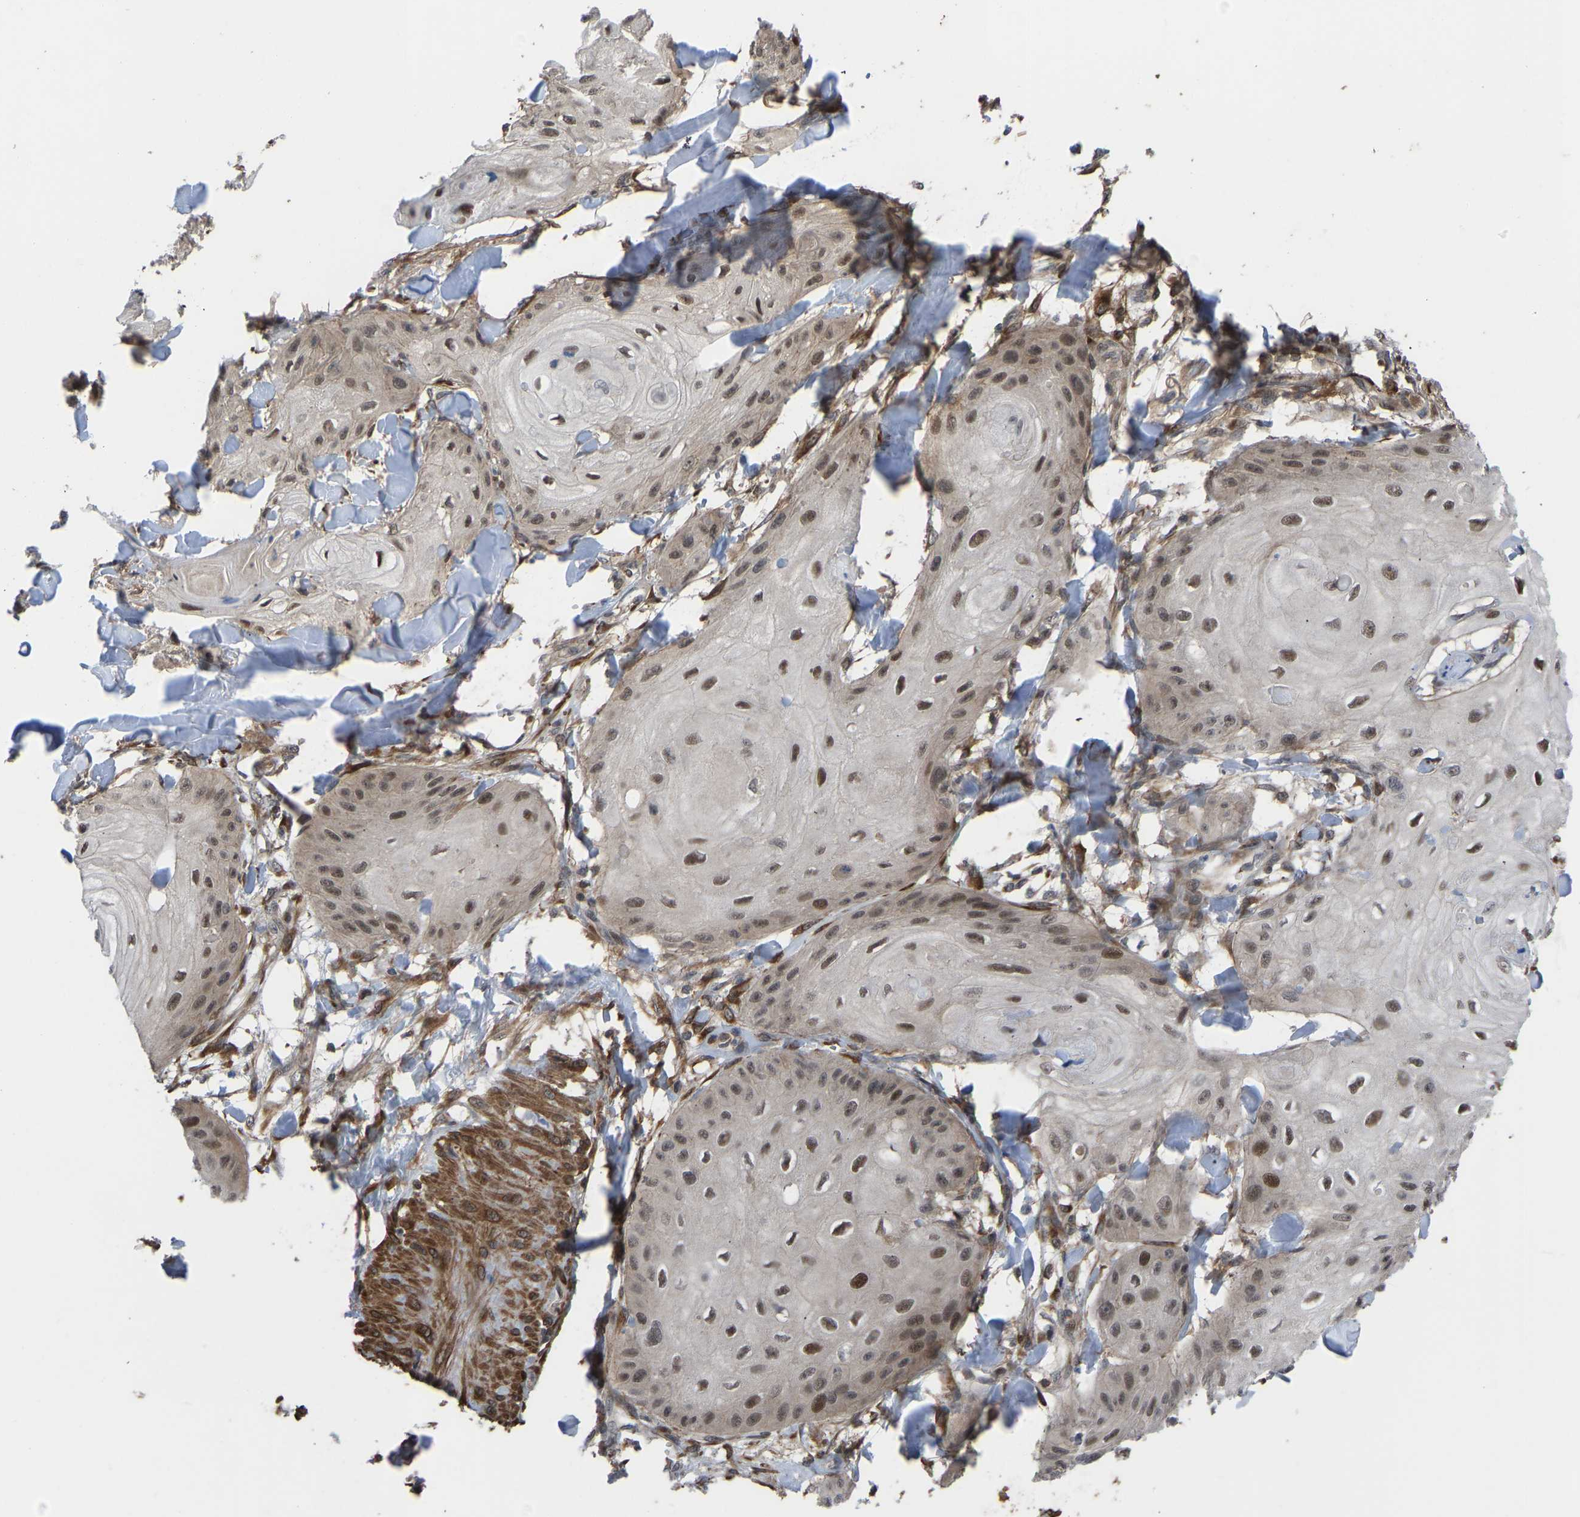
{"staining": {"intensity": "moderate", "quantity": ">75%", "location": "nuclear"}, "tissue": "skin cancer", "cell_type": "Tumor cells", "image_type": "cancer", "snomed": [{"axis": "morphology", "description": "Squamous cell carcinoma, NOS"}, {"axis": "topography", "description": "Skin"}], "caption": "Moderate nuclear protein expression is seen in about >75% of tumor cells in skin cancer.", "gene": "CYP7B1", "patient": {"sex": "male", "age": 74}}